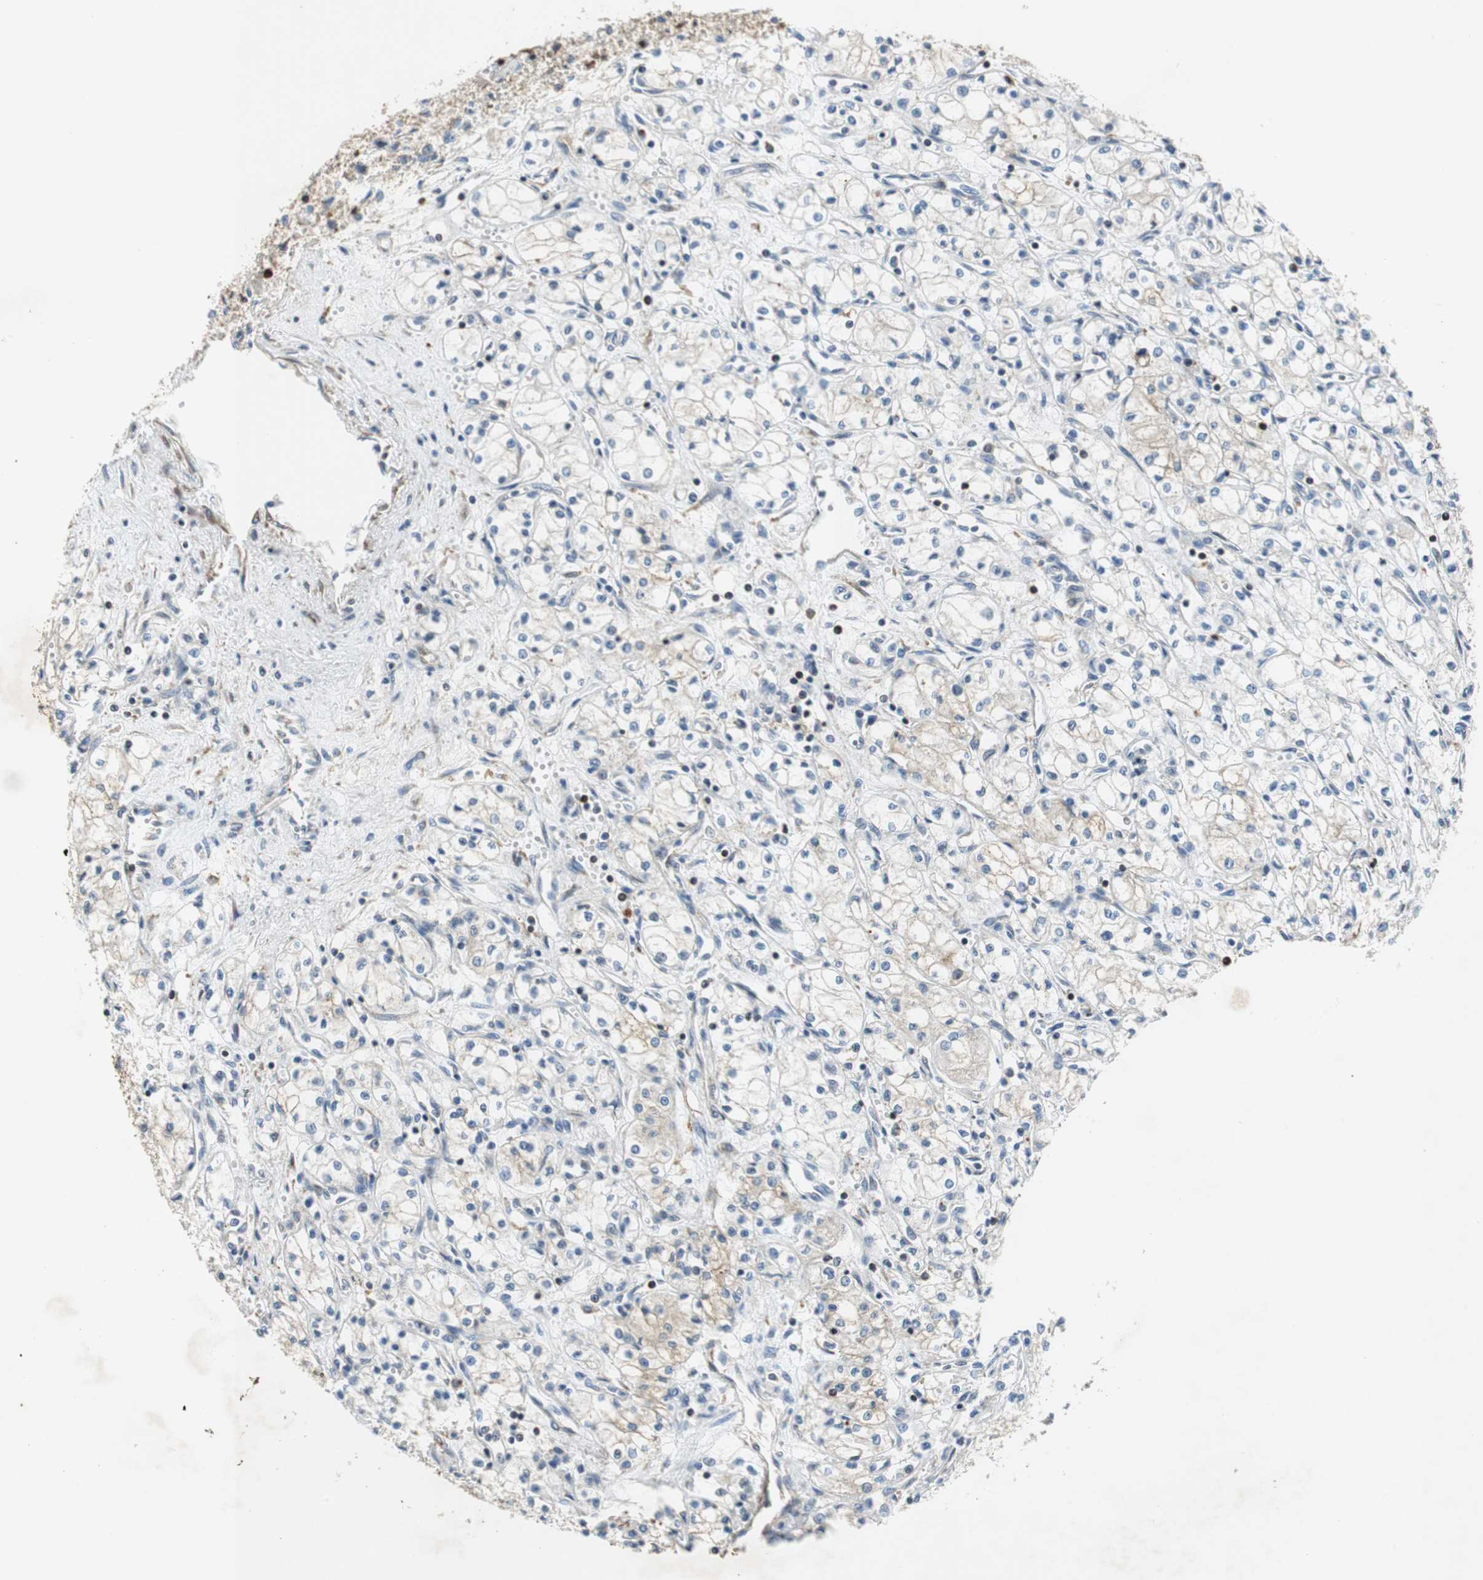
{"staining": {"intensity": "weak", "quantity": "<25%", "location": "cytoplasmic/membranous"}, "tissue": "renal cancer", "cell_type": "Tumor cells", "image_type": "cancer", "snomed": [{"axis": "morphology", "description": "Normal tissue, NOS"}, {"axis": "morphology", "description": "Adenocarcinoma, NOS"}, {"axis": "topography", "description": "Kidney"}], "caption": "Tumor cells are negative for brown protein staining in renal adenocarcinoma.", "gene": "TUBA4A", "patient": {"sex": "male", "age": 59}}